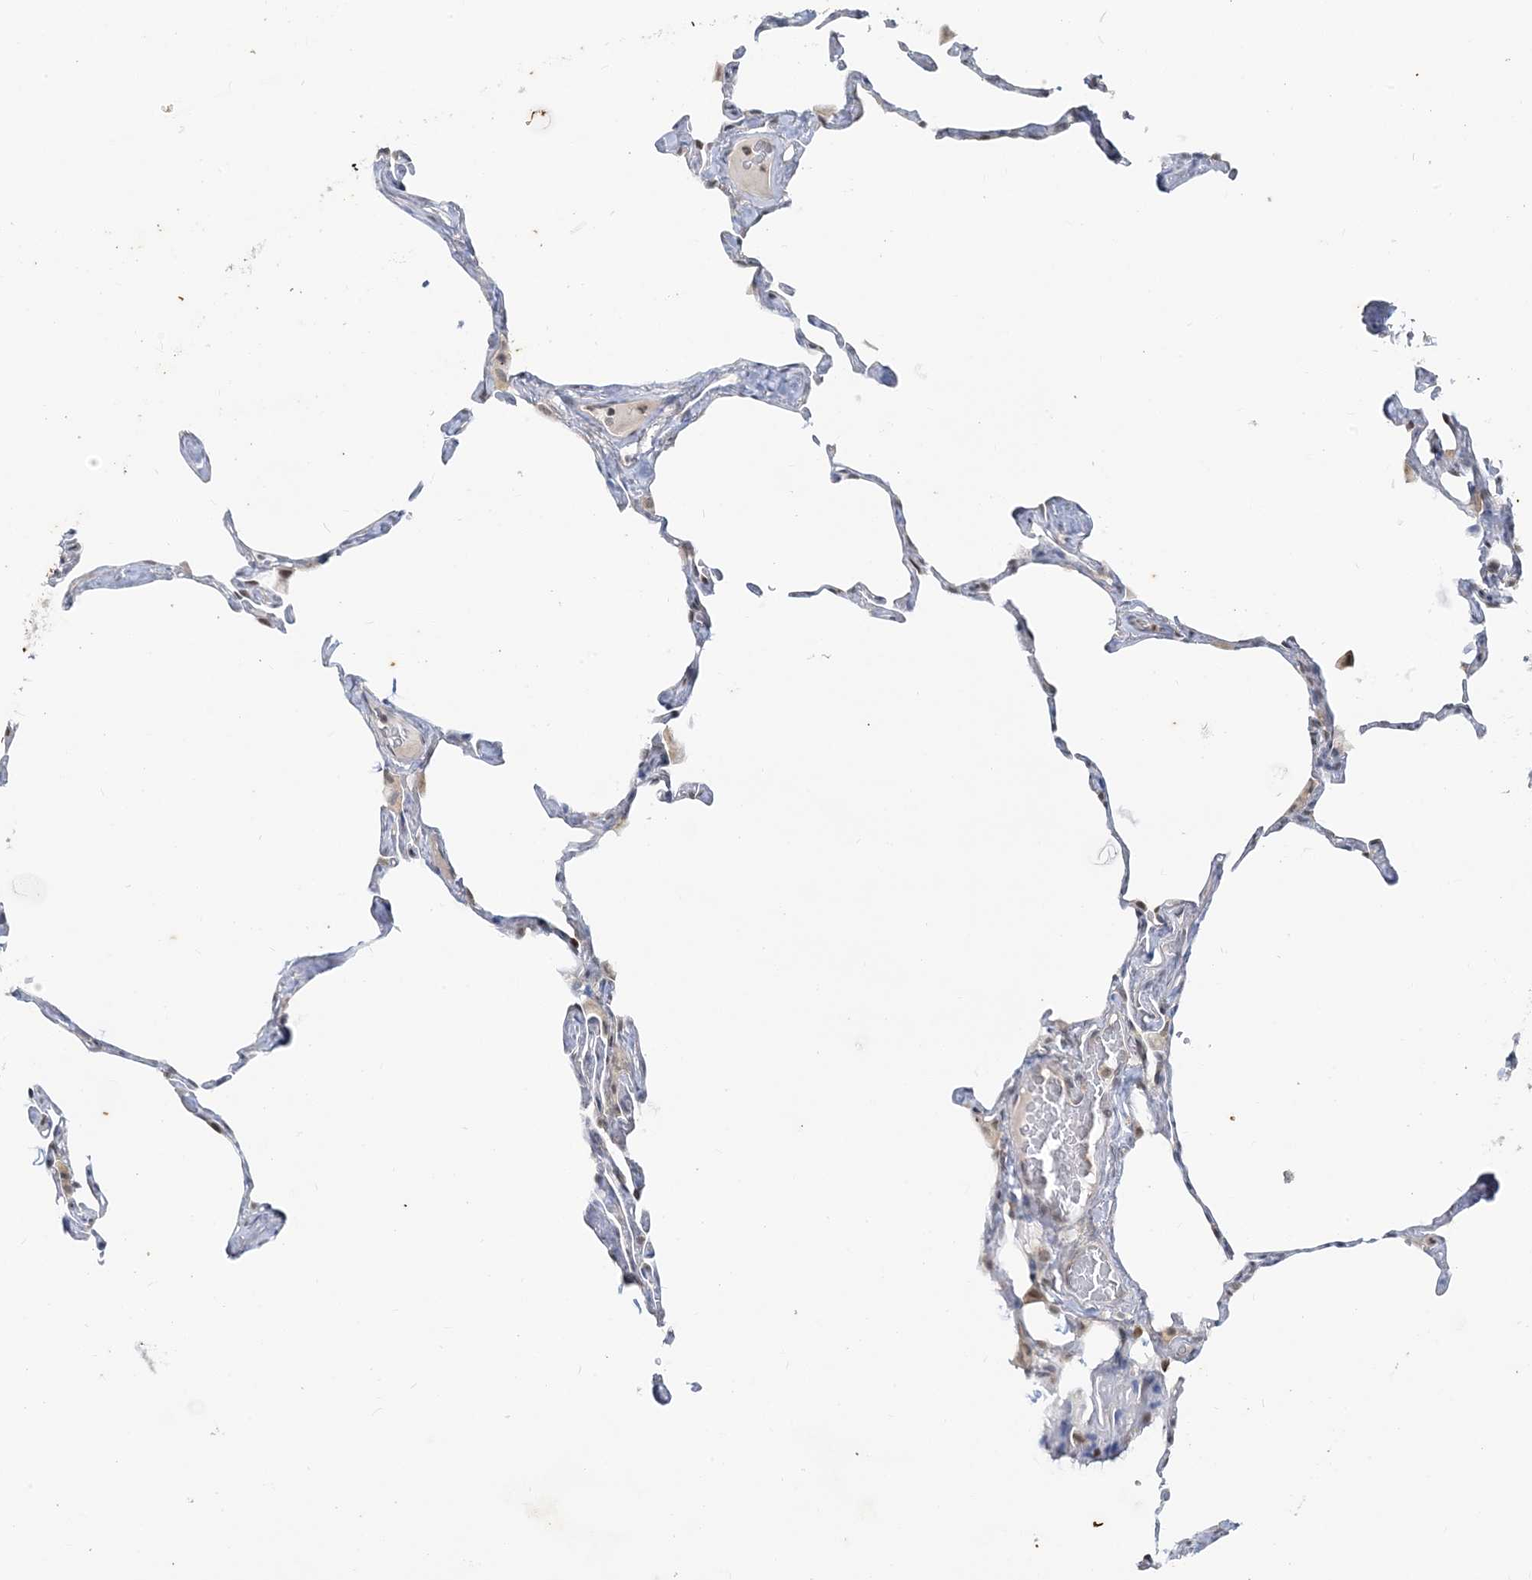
{"staining": {"intensity": "negative", "quantity": "none", "location": "none"}, "tissue": "lung", "cell_type": "Alveolar cells", "image_type": "normal", "snomed": [{"axis": "morphology", "description": "Normal tissue, NOS"}, {"axis": "topography", "description": "Lung"}], "caption": "This is a micrograph of IHC staining of unremarkable lung, which shows no staining in alveolar cells.", "gene": "LEXM", "patient": {"sex": "male", "age": 65}}